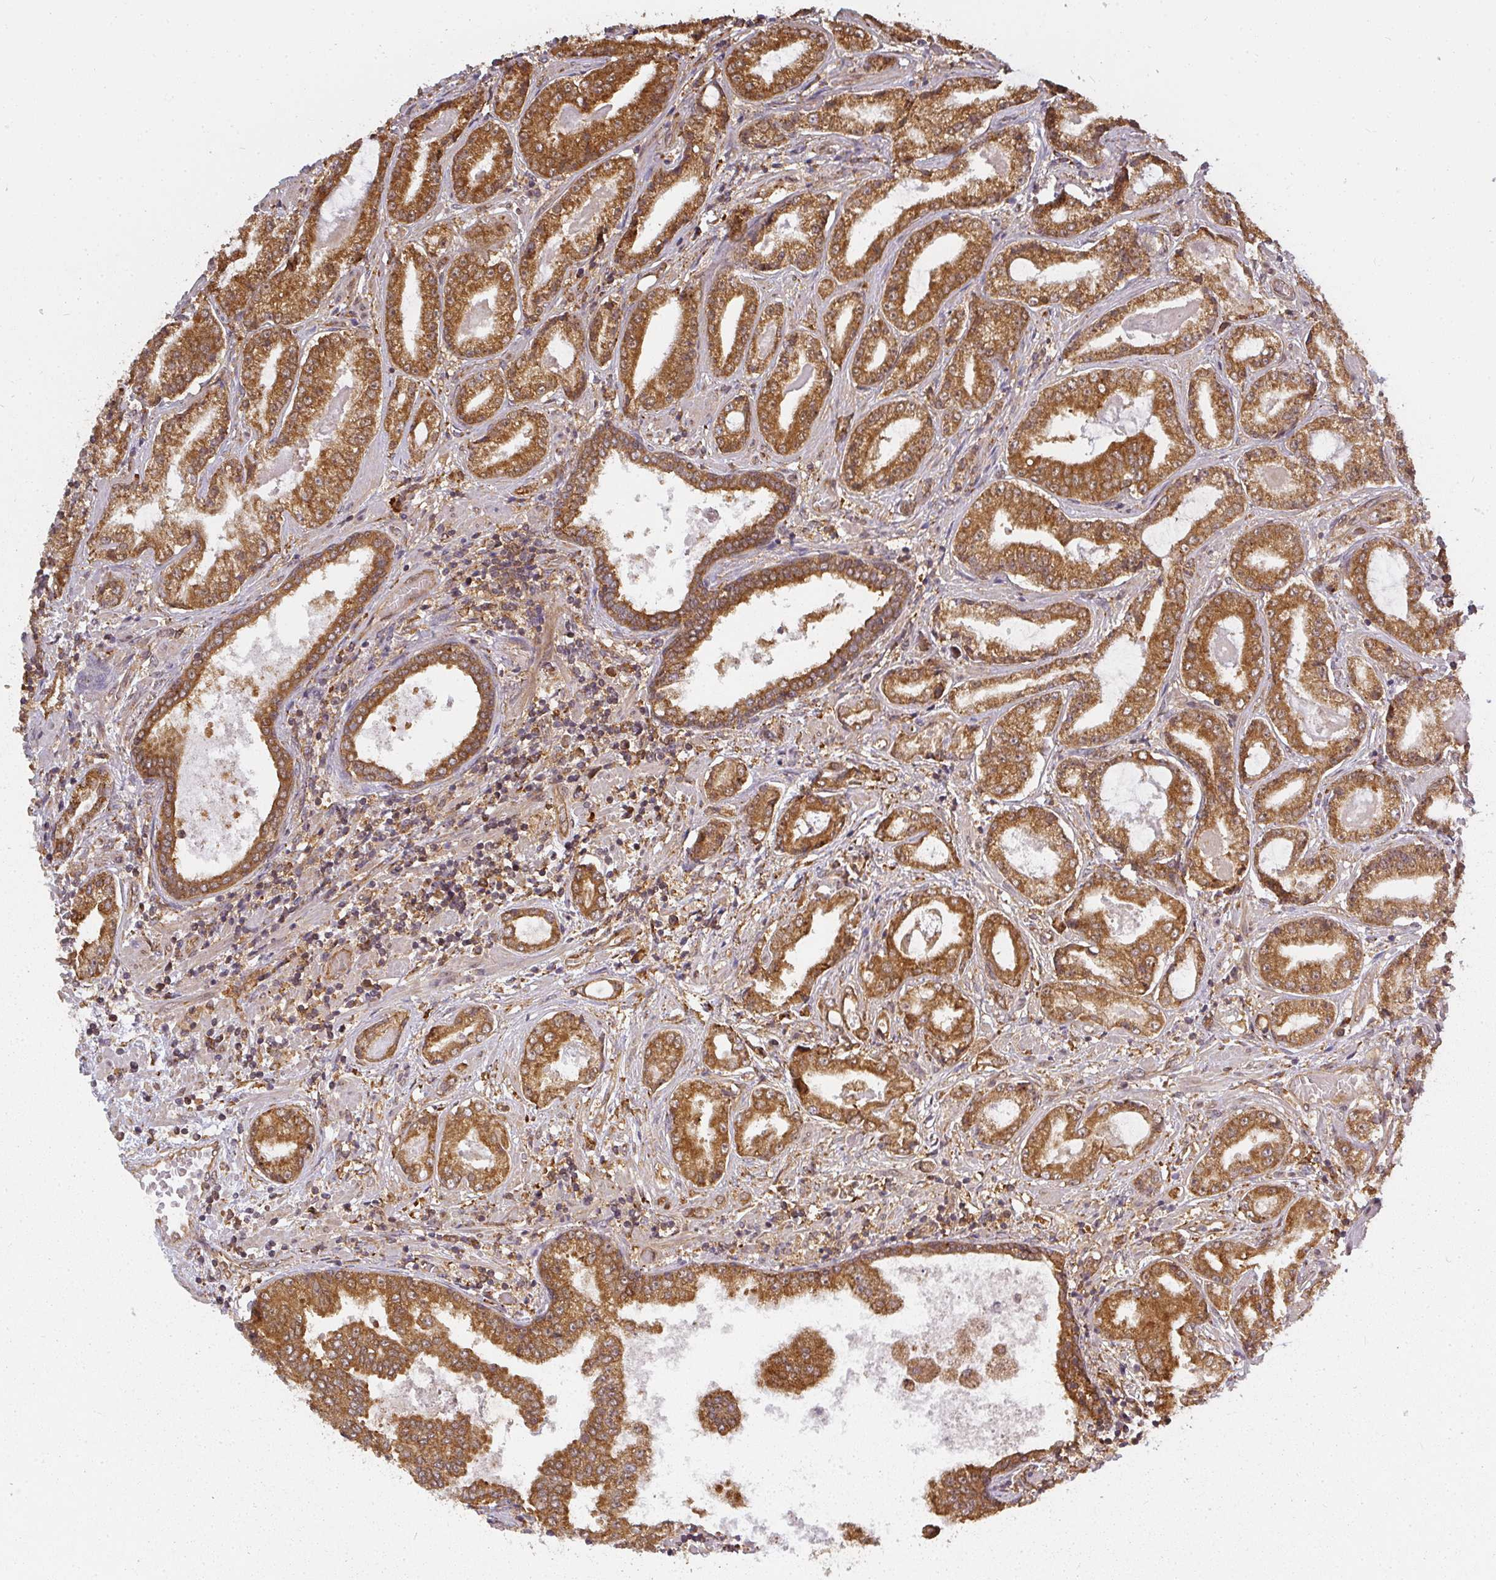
{"staining": {"intensity": "strong", "quantity": ">75%", "location": "cytoplasmic/membranous"}, "tissue": "prostate cancer", "cell_type": "Tumor cells", "image_type": "cancer", "snomed": [{"axis": "morphology", "description": "Adenocarcinoma, High grade"}, {"axis": "topography", "description": "Prostate"}], "caption": "This is an image of immunohistochemistry (IHC) staining of adenocarcinoma (high-grade) (prostate), which shows strong positivity in the cytoplasmic/membranous of tumor cells.", "gene": "PPP6R3", "patient": {"sex": "male", "age": 68}}